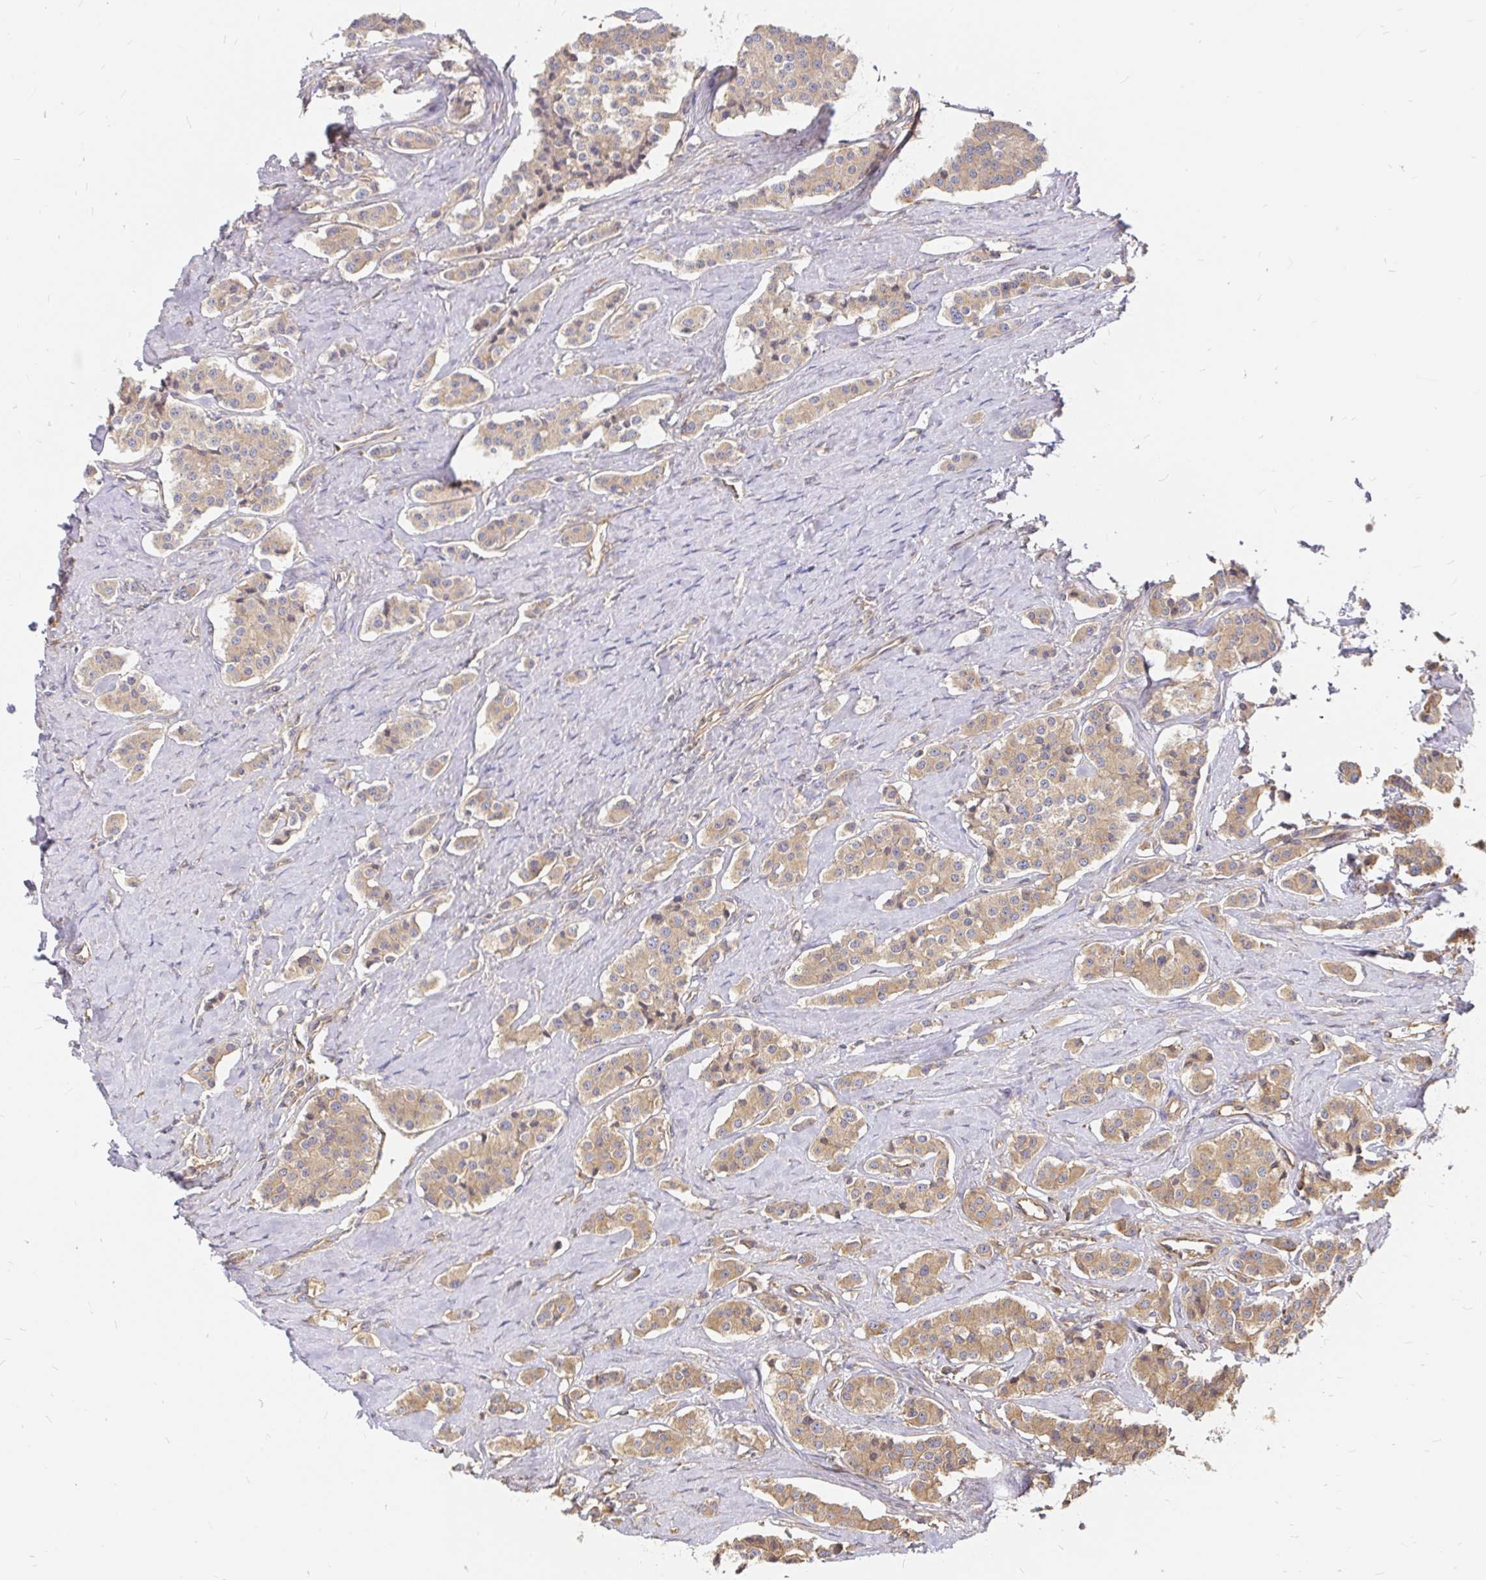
{"staining": {"intensity": "weak", "quantity": "25%-75%", "location": "cytoplasmic/membranous"}, "tissue": "carcinoid", "cell_type": "Tumor cells", "image_type": "cancer", "snomed": [{"axis": "morphology", "description": "Carcinoid, malignant, NOS"}, {"axis": "topography", "description": "Small intestine"}], "caption": "DAB (3,3'-diaminobenzidine) immunohistochemical staining of malignant carcinoid shows weak cytoplasmic/membranous protein positivity in approximately 25%-75% of tumor cells.", "gene": "KIF5B", "patient": {"sex": "male", "age": 63}}